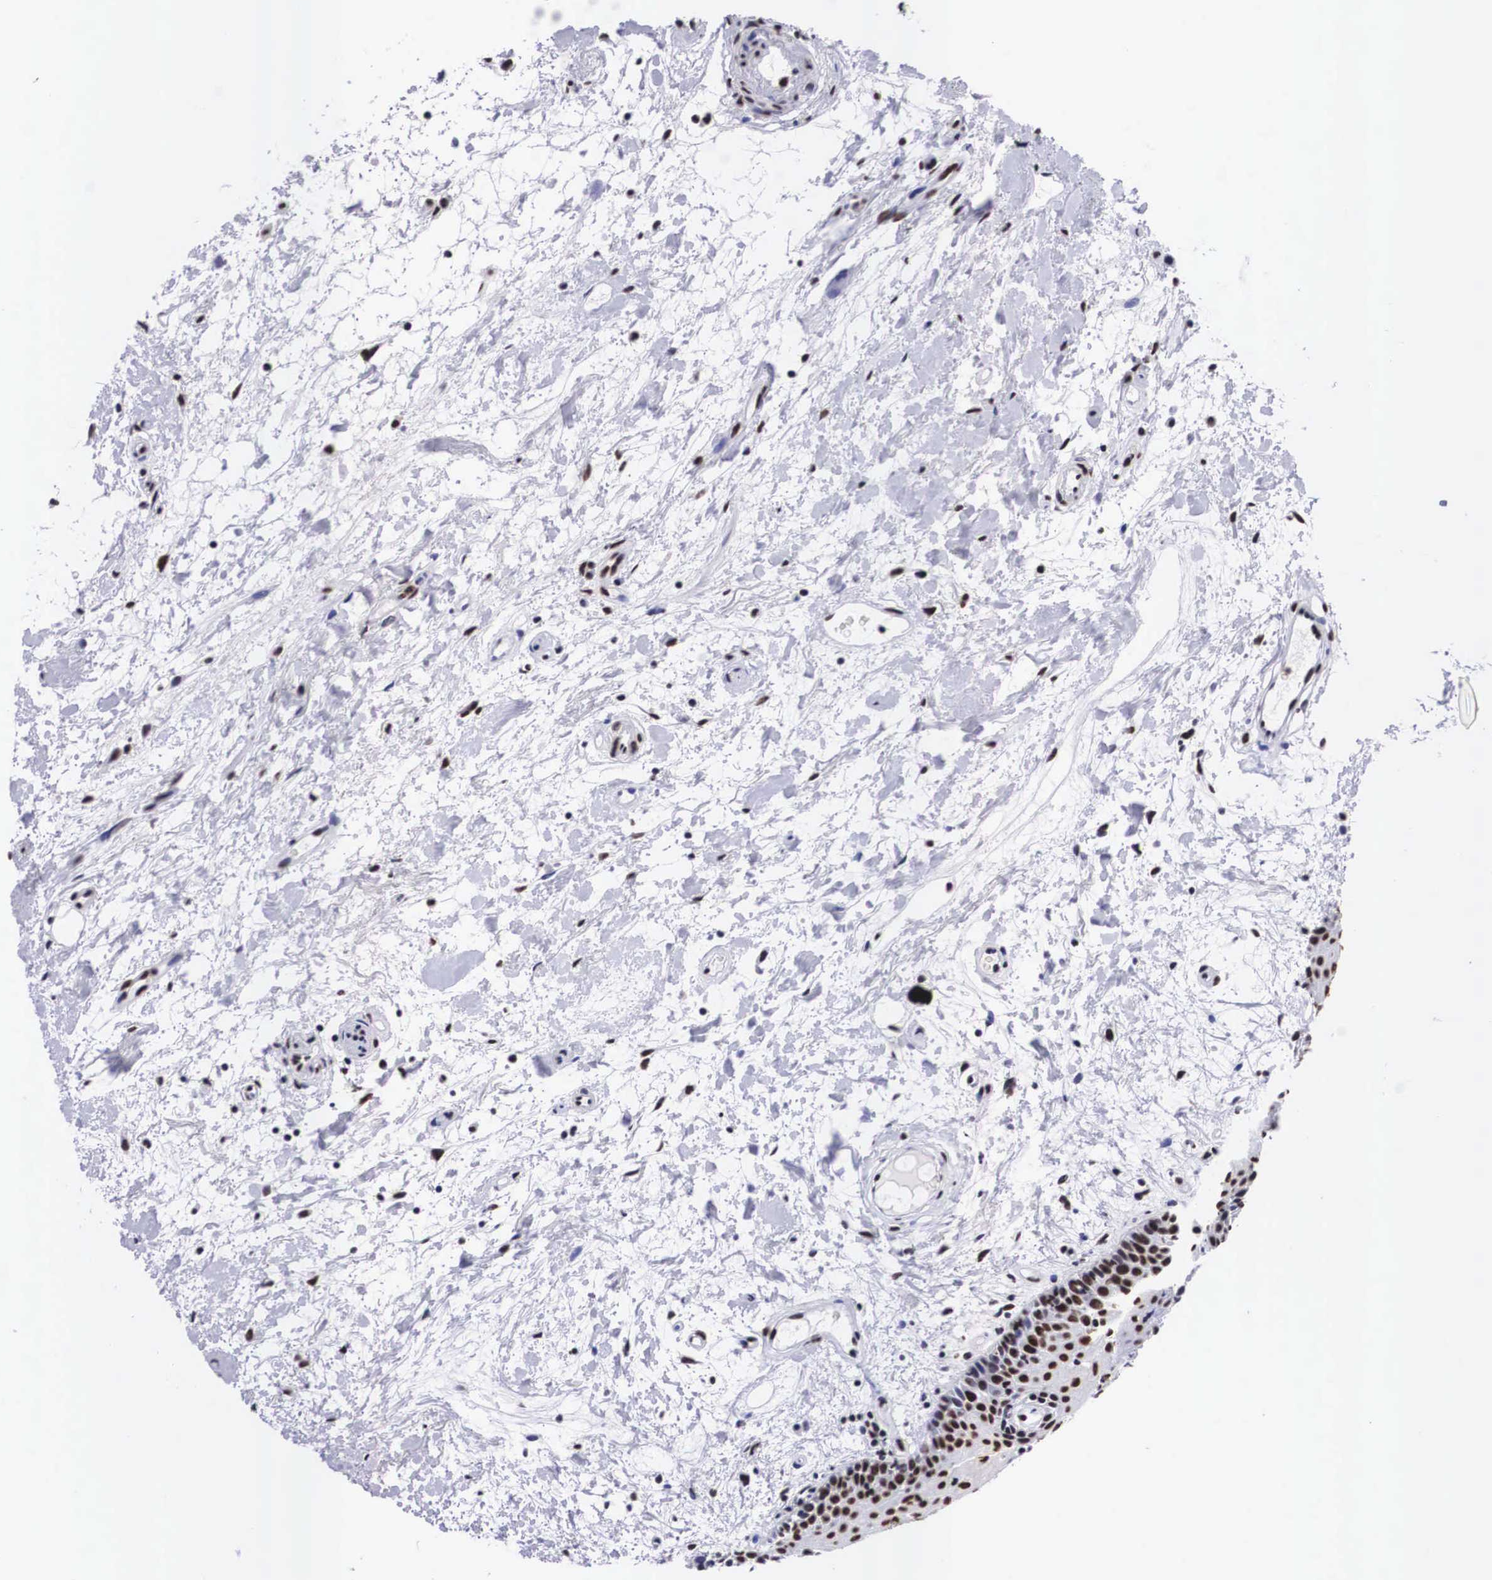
{"staining": {"intensity": "strong", "quantity": ">75%", "location": "nuclear"}, "tissue": "oral mucosa", "cell_type": "Squamous epithelial cells", "image_type": "normal", "snomed": [{"axis": "morphology", "description": "Normal tissue, NOS"}, {"axis": "topography", "description": "Oral tissue"}], "caption": "Protein staining of benign oral mucosa displays strong nuclear staining in approximately >75% of squamous epithelial cells. The staining was performed using DAB (3,3'-diaminobenzidine) to visualize the protein expression in brown, while the nuclei were stained in blue with hematoxylin (Magnification: 20x).", "gene": "SF3A1", "patient": {"sex": "female", "age": 79}}